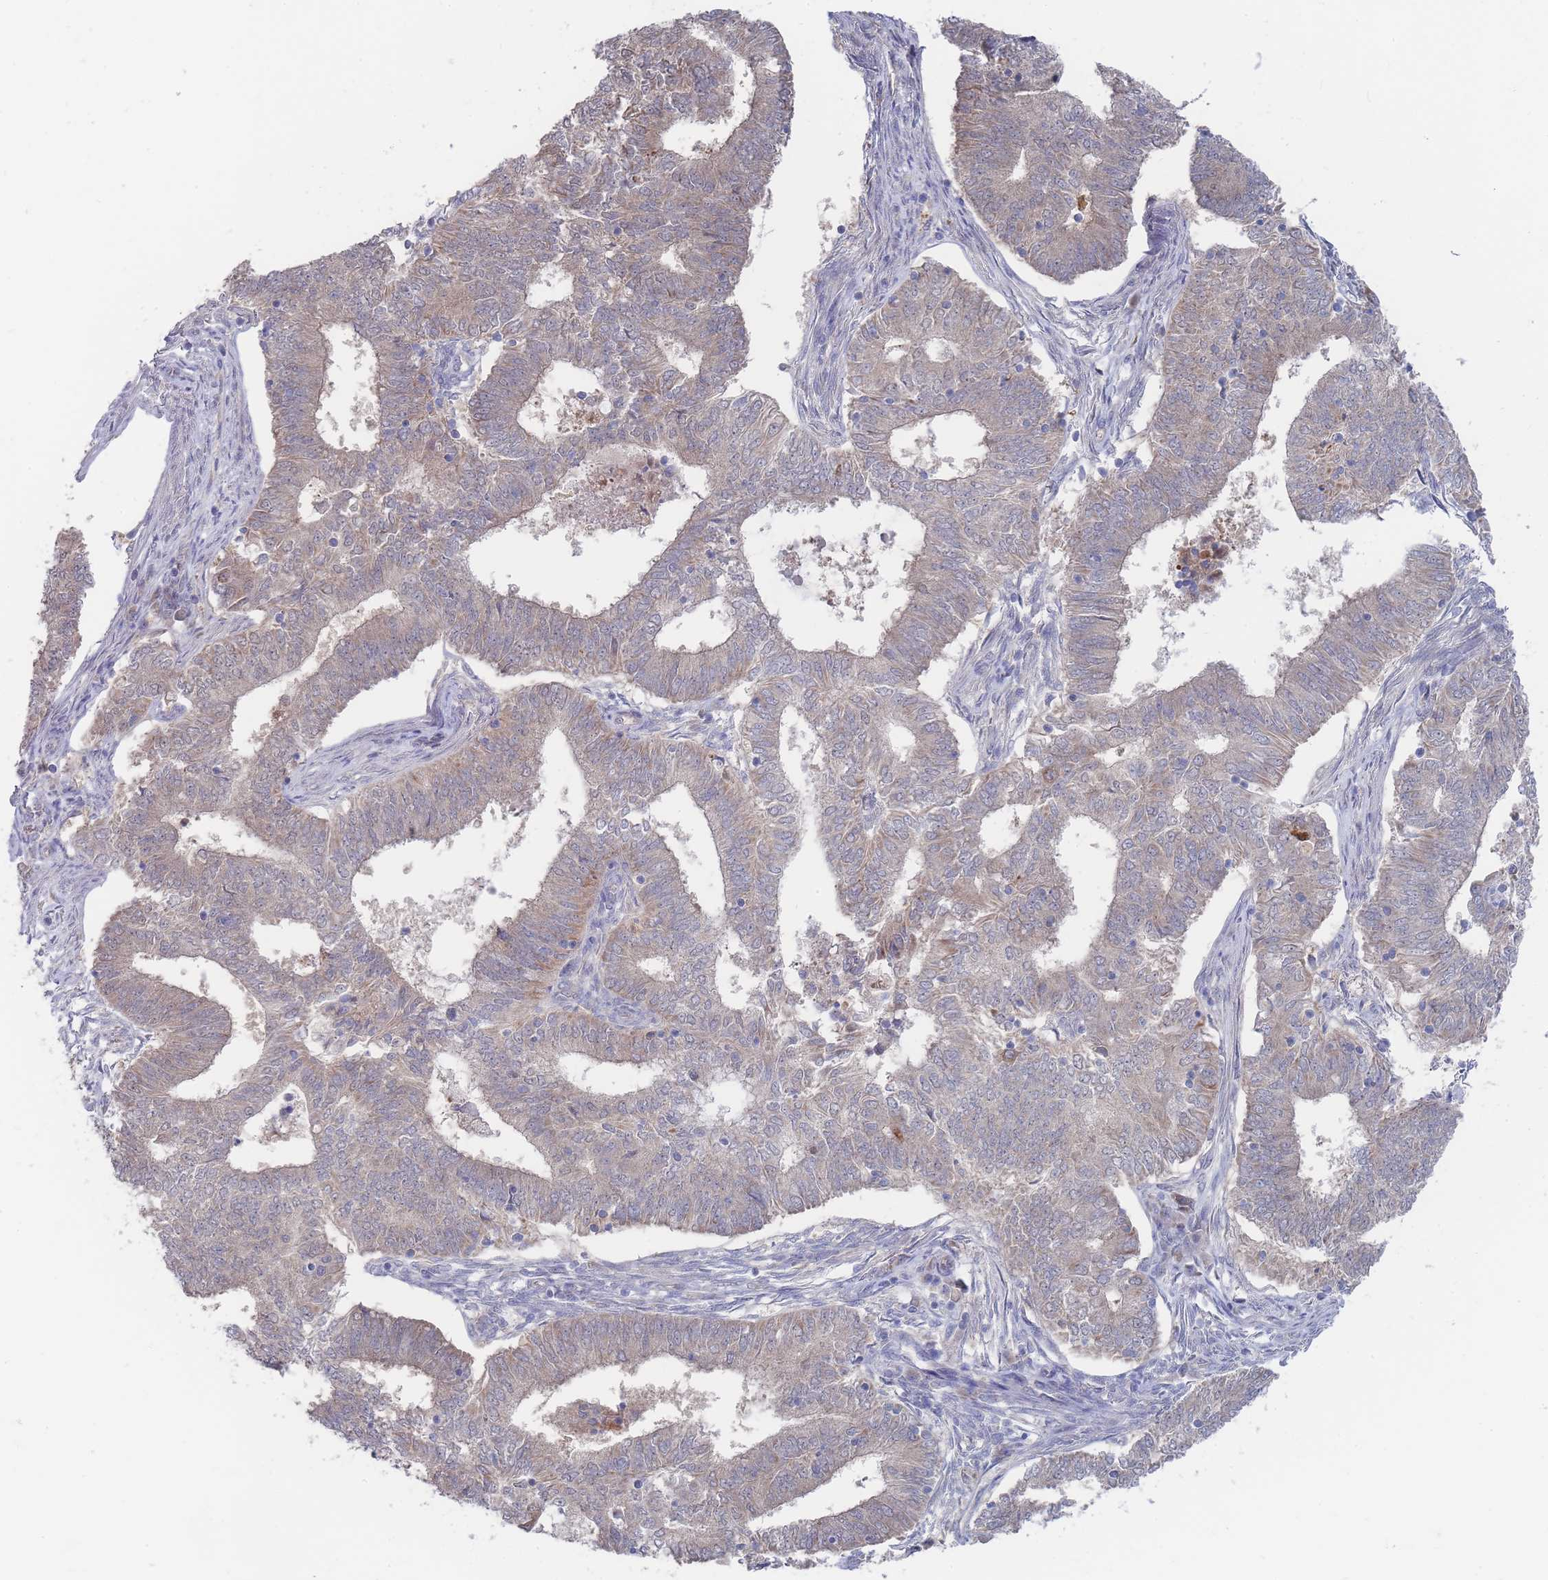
{"staining": {"intensity": "weak", "quantity": "25%-75%", "location": "cytoplasmic/membranous"}, "tissue": "endometrial cancer", "cell_type": "Tumor cells", "image_type": "cancer", "snomed": [{"axis": "morphology", "description": "Adenocarcinoma, NOS"}, {"axis": "topography", "description": "Endometrium"}], "caption": "Immunohistochemistry image of neoplastic tissue: human endometrial adenocarcinoma stained using immunohistochemistry (IHC) shows low levels of weak protein expression localized specifically in the cytoplasmic/membranous of tumor cells, appearing as a cytoplasmic/membranous brown color.", "gene": "NUB1", "patient": {"sex": "female", "age": 62}}